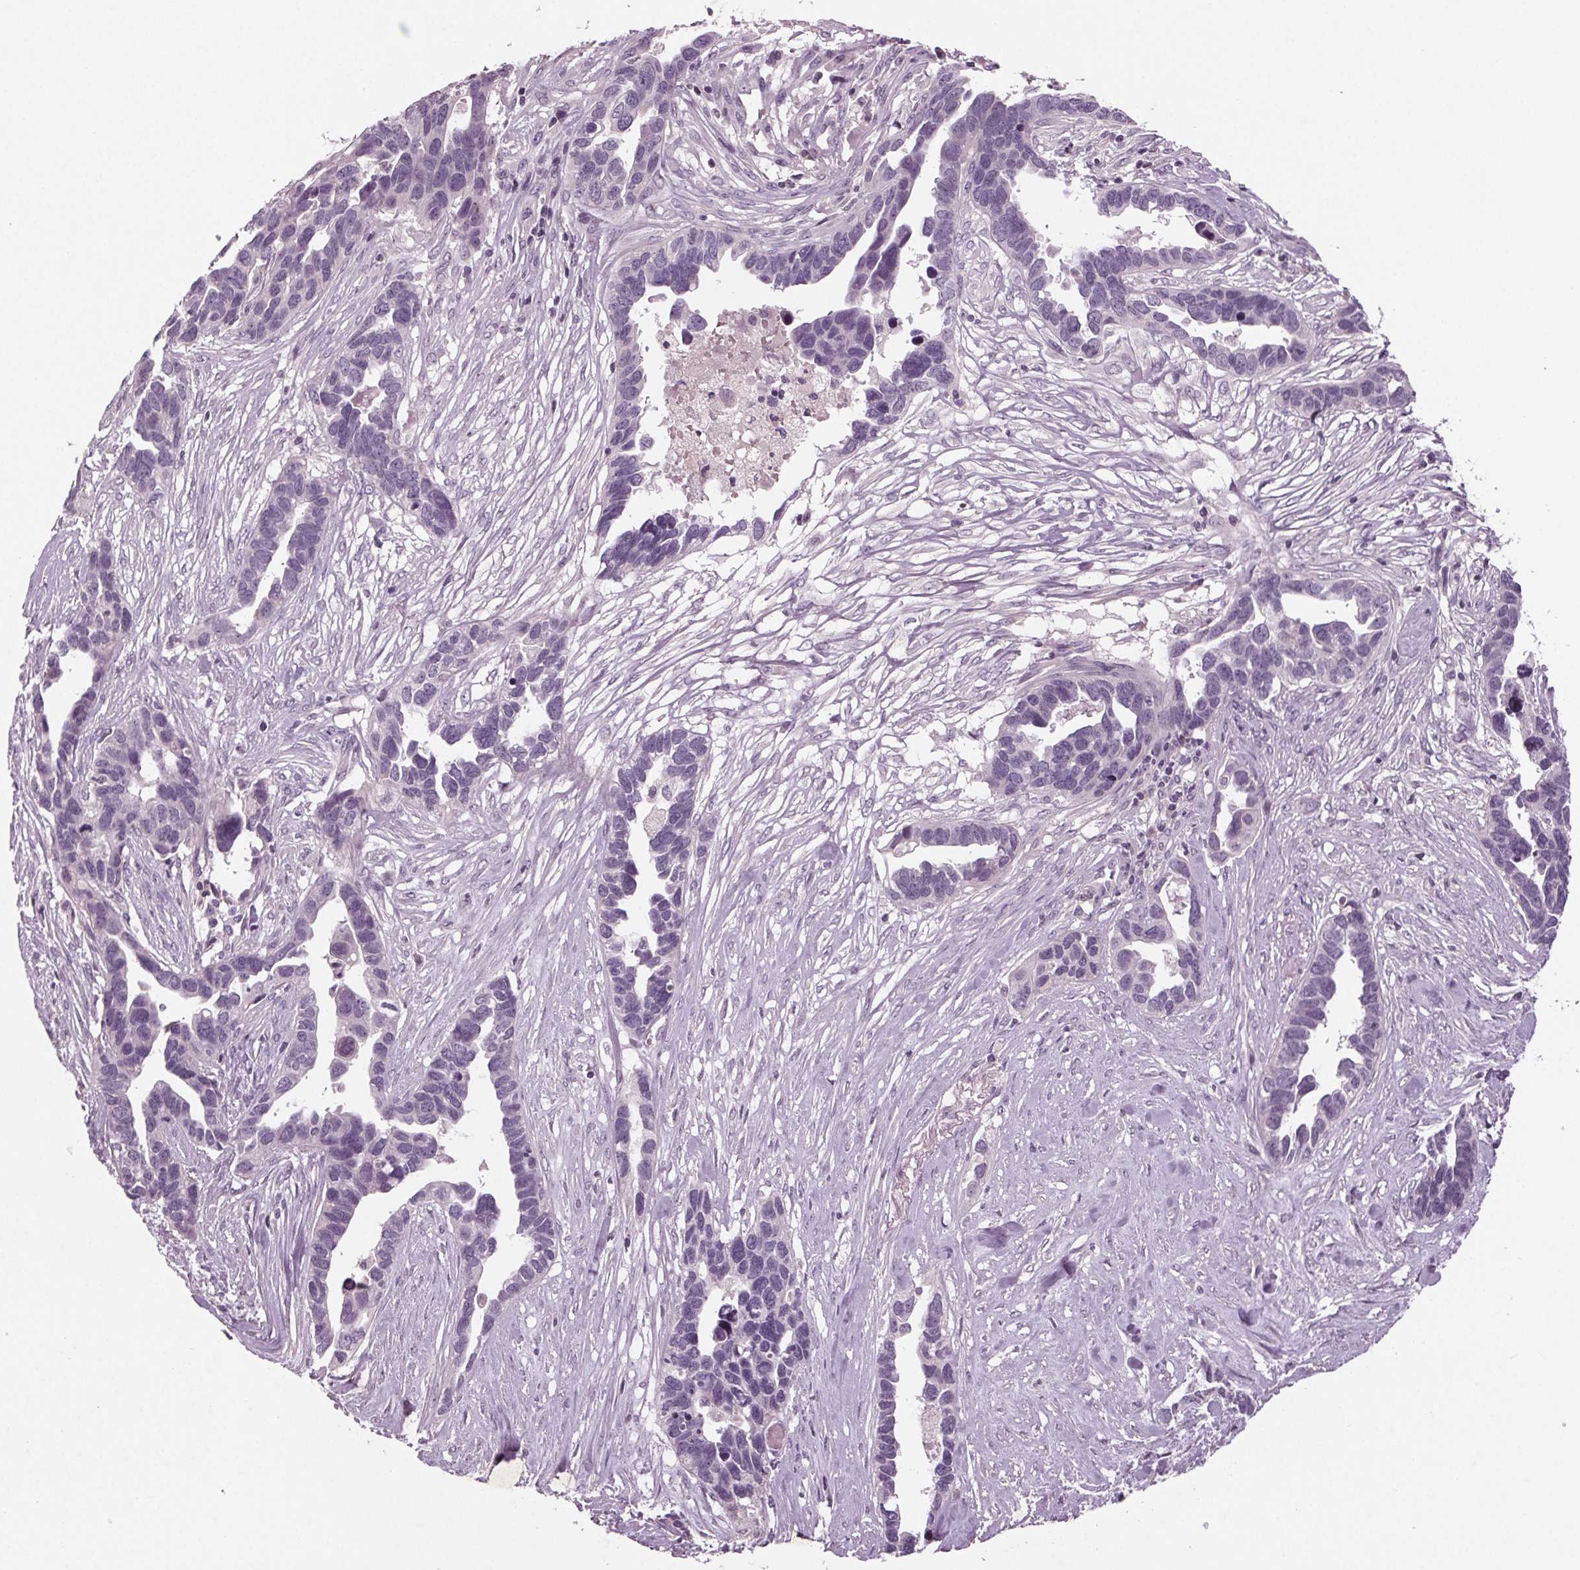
{"staining": {"intensity": "negative", "quantity": "none", "location": "none"}, "tissue": "ovarian cancer", "cell_type": "Tumor cells", "image_type": "cancer", "snomed": [{"axis": "morphology", "description": "Cystadenocarcinoma, serous, NOS"}, {"axis": "topography", "description": "Ovary"}], "caption": "This micrograph is of ovarian cancer (serous cystadenocarcinoma) stained with immunohistochemistry (IHC) to label a protein in brown with the nuclei are counter-stained blue. There is no expression in tumor cells.", "gene": "BHLHE22", "patient": {"sex": "female", "age": 54}}